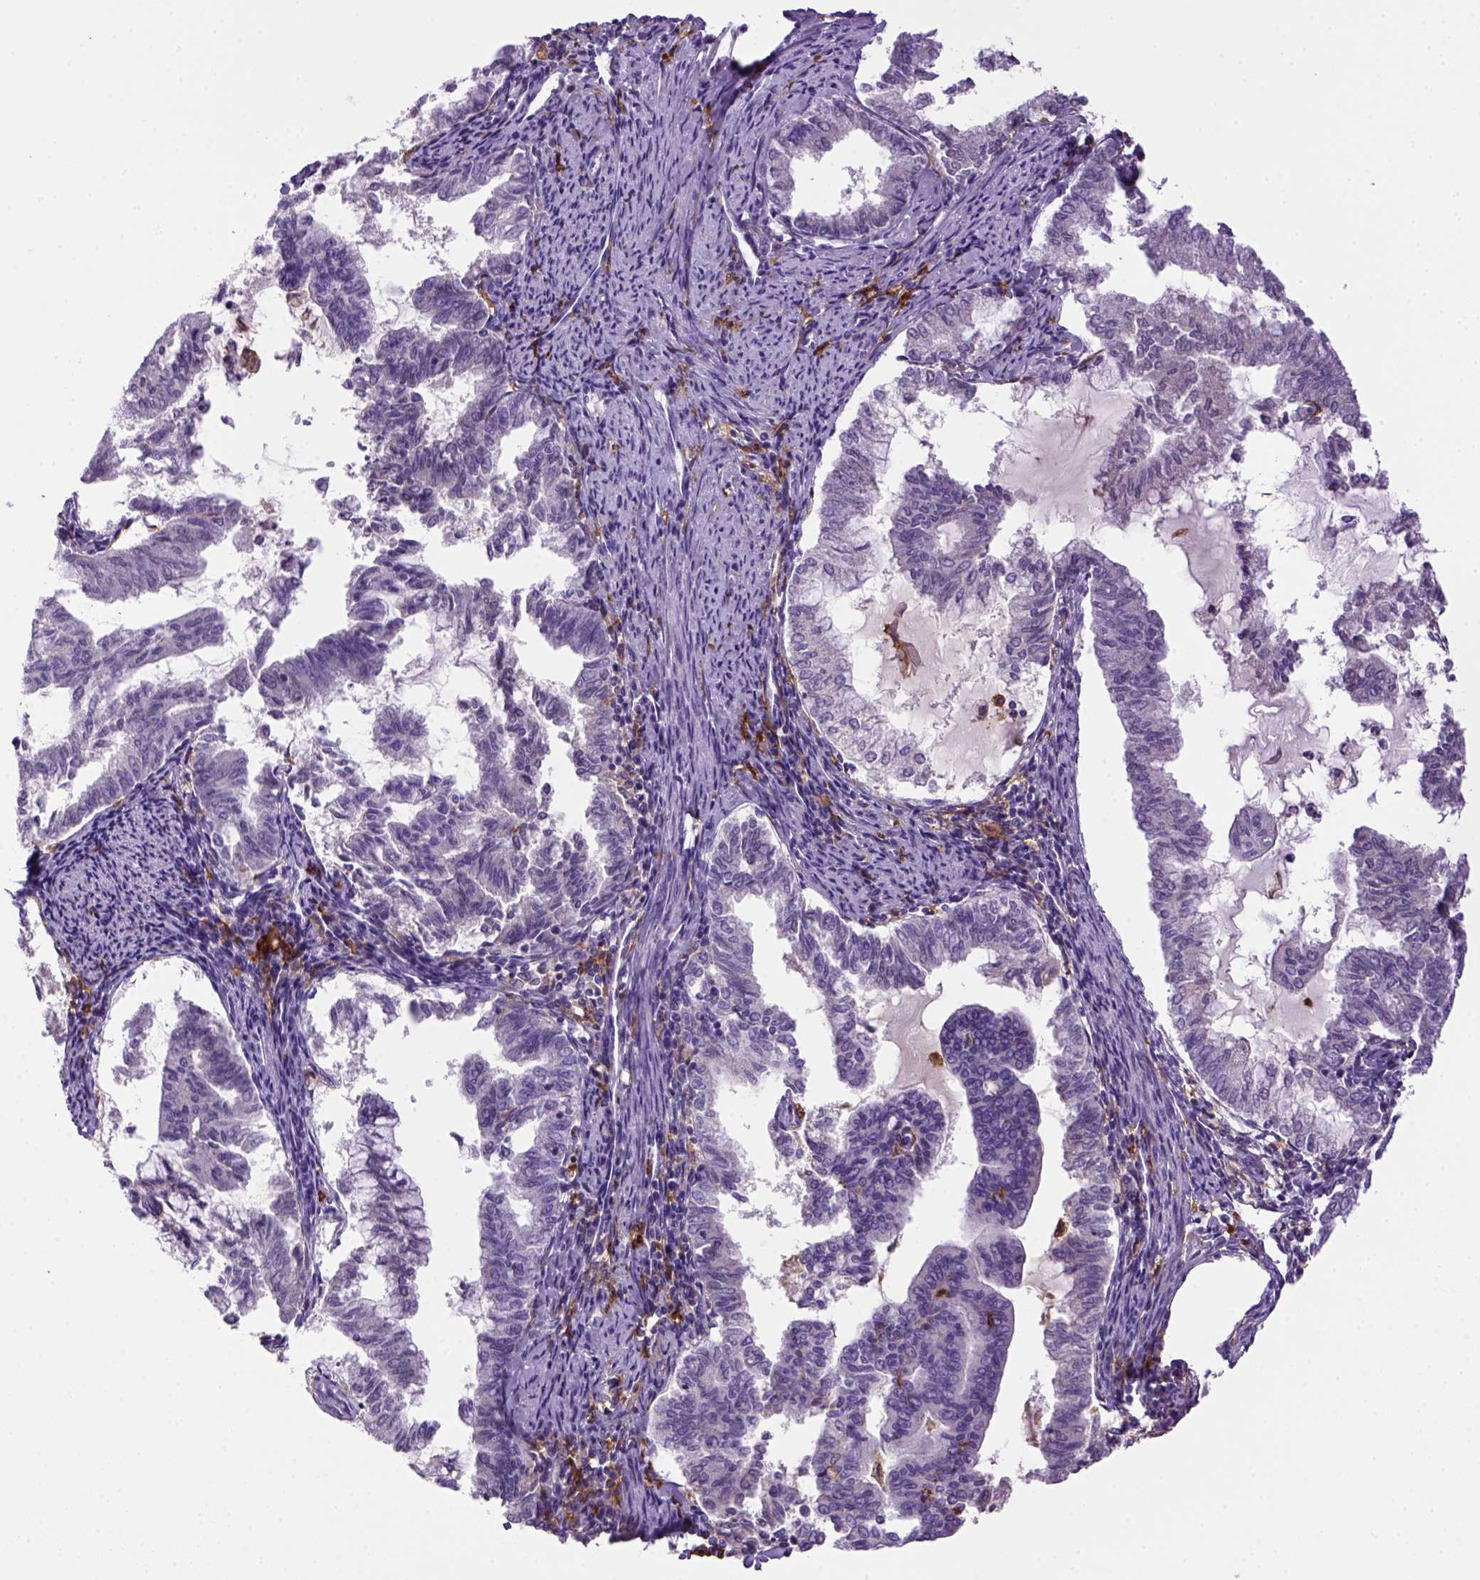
{"staining": {"intensity": "negative", "quantity": "none", "location": "none"}, "tissue": "endometrial cancer", "cell_type": "Tumor cells", "image_type": "cancer", "snomed": [{"axis": "morphology", "description": "Adenocarcinoma, NOS"}, {"axis": "topography", "description": "Endometrium"}], "caption": "An immunohistochemistry micrograph of endometrial adenocarcinoma is shown. There is no staining in tumor cells of endometrial adenocarcinoma.", "gene": "CD14", "patient": {"sex": "female", "age": 79}}